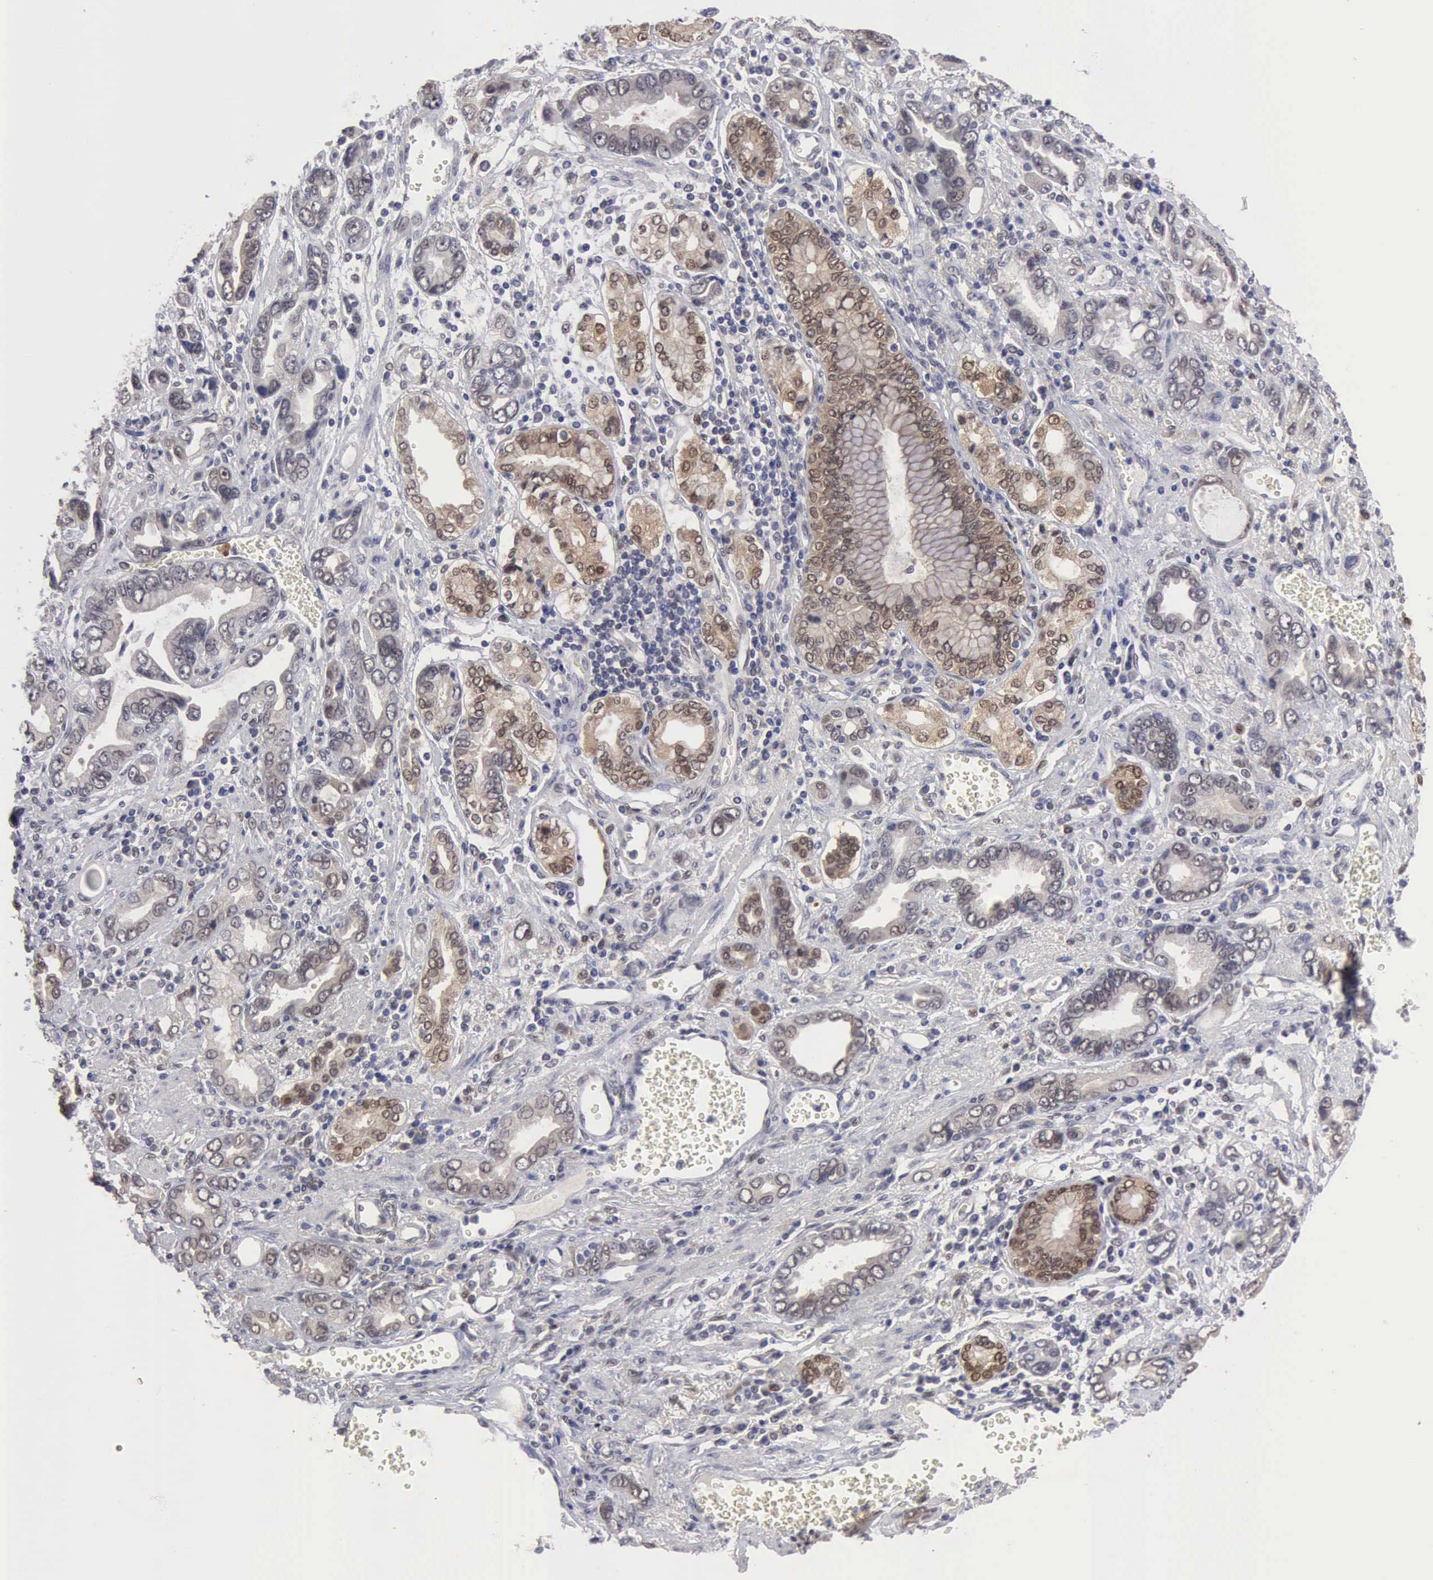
{"staining": {"intensity": "weak", "quantity": "25%-75%", "location": "cytoplasmic/membranous"}, "tissue": "stomach cancer", "cell_type": "Tumor cells", "image_type": "cancer", "snomed": [{"axis": "morphology", "description": "Adenocarcinoma, NOS"}, {"axis": "topography", "description": "Stomach"}], "caption": "Approximately 25%-75% of tumor cells in stomach cancer show weak cytoplasmic/membranous protein staining as visualized by brown immunohistochemical staining.", "gene": "PTGR2", "patient": {"sex": "male", "age": 78}}